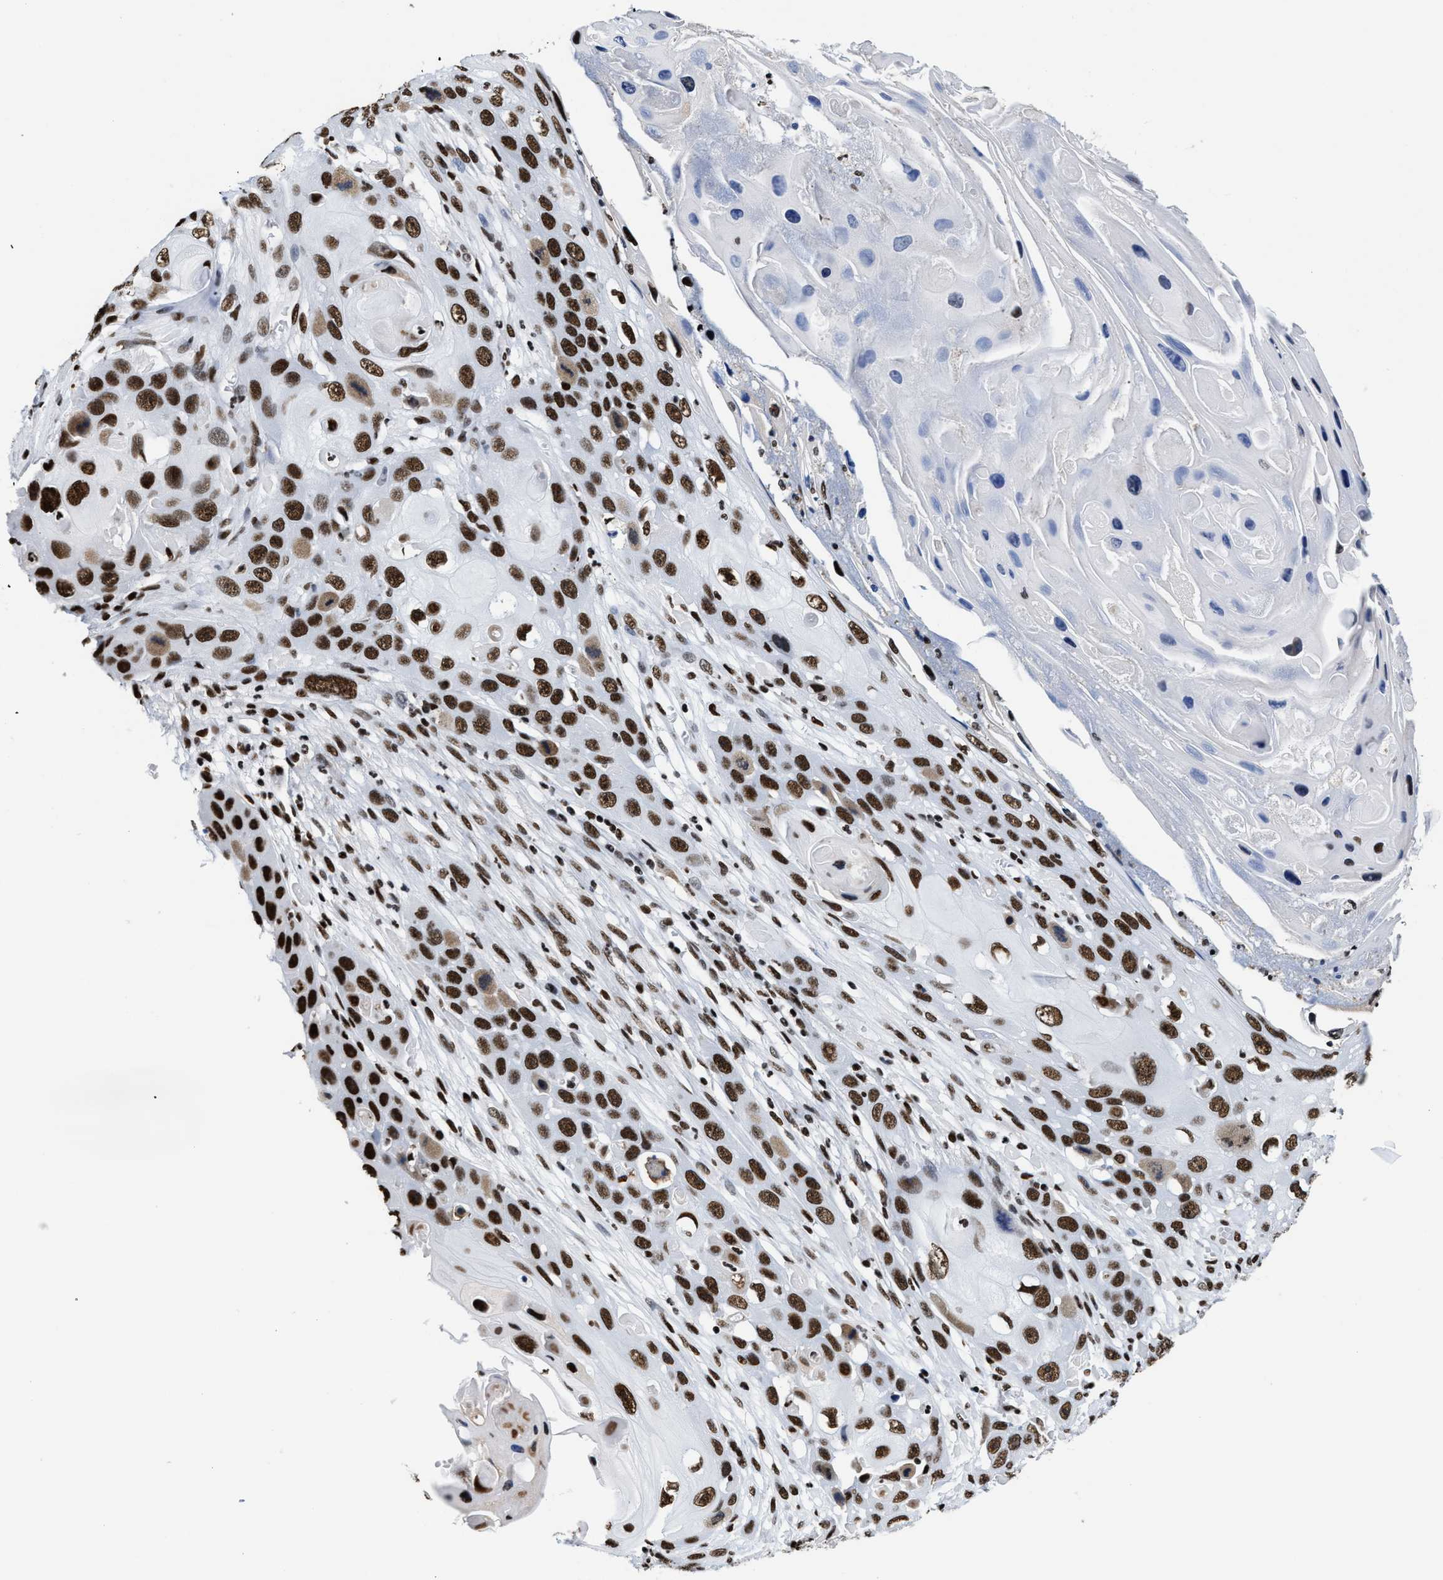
{"staining": {"intensity": "strong", "quantity": ">75%", "location": "nuclear"}, "tissue": "skin cancer", "cell_type": "Tumor cells", "image_type": "cancer", "snomed": [{"axis": "morphology", "description": "Squamous cell carcinoma, NOS"}, {"axis": "topography", "description": "Skin"}], "caption": "DAB (3,3'-diaminobenzidine) immunohistochemical staining of squamous cell carcinoma (skin) shows strong nuclear protein staining in approximately >75% of tumor cells.", "gene": "SMARCC2", "patient": {"sex": "male", "age": 55}}